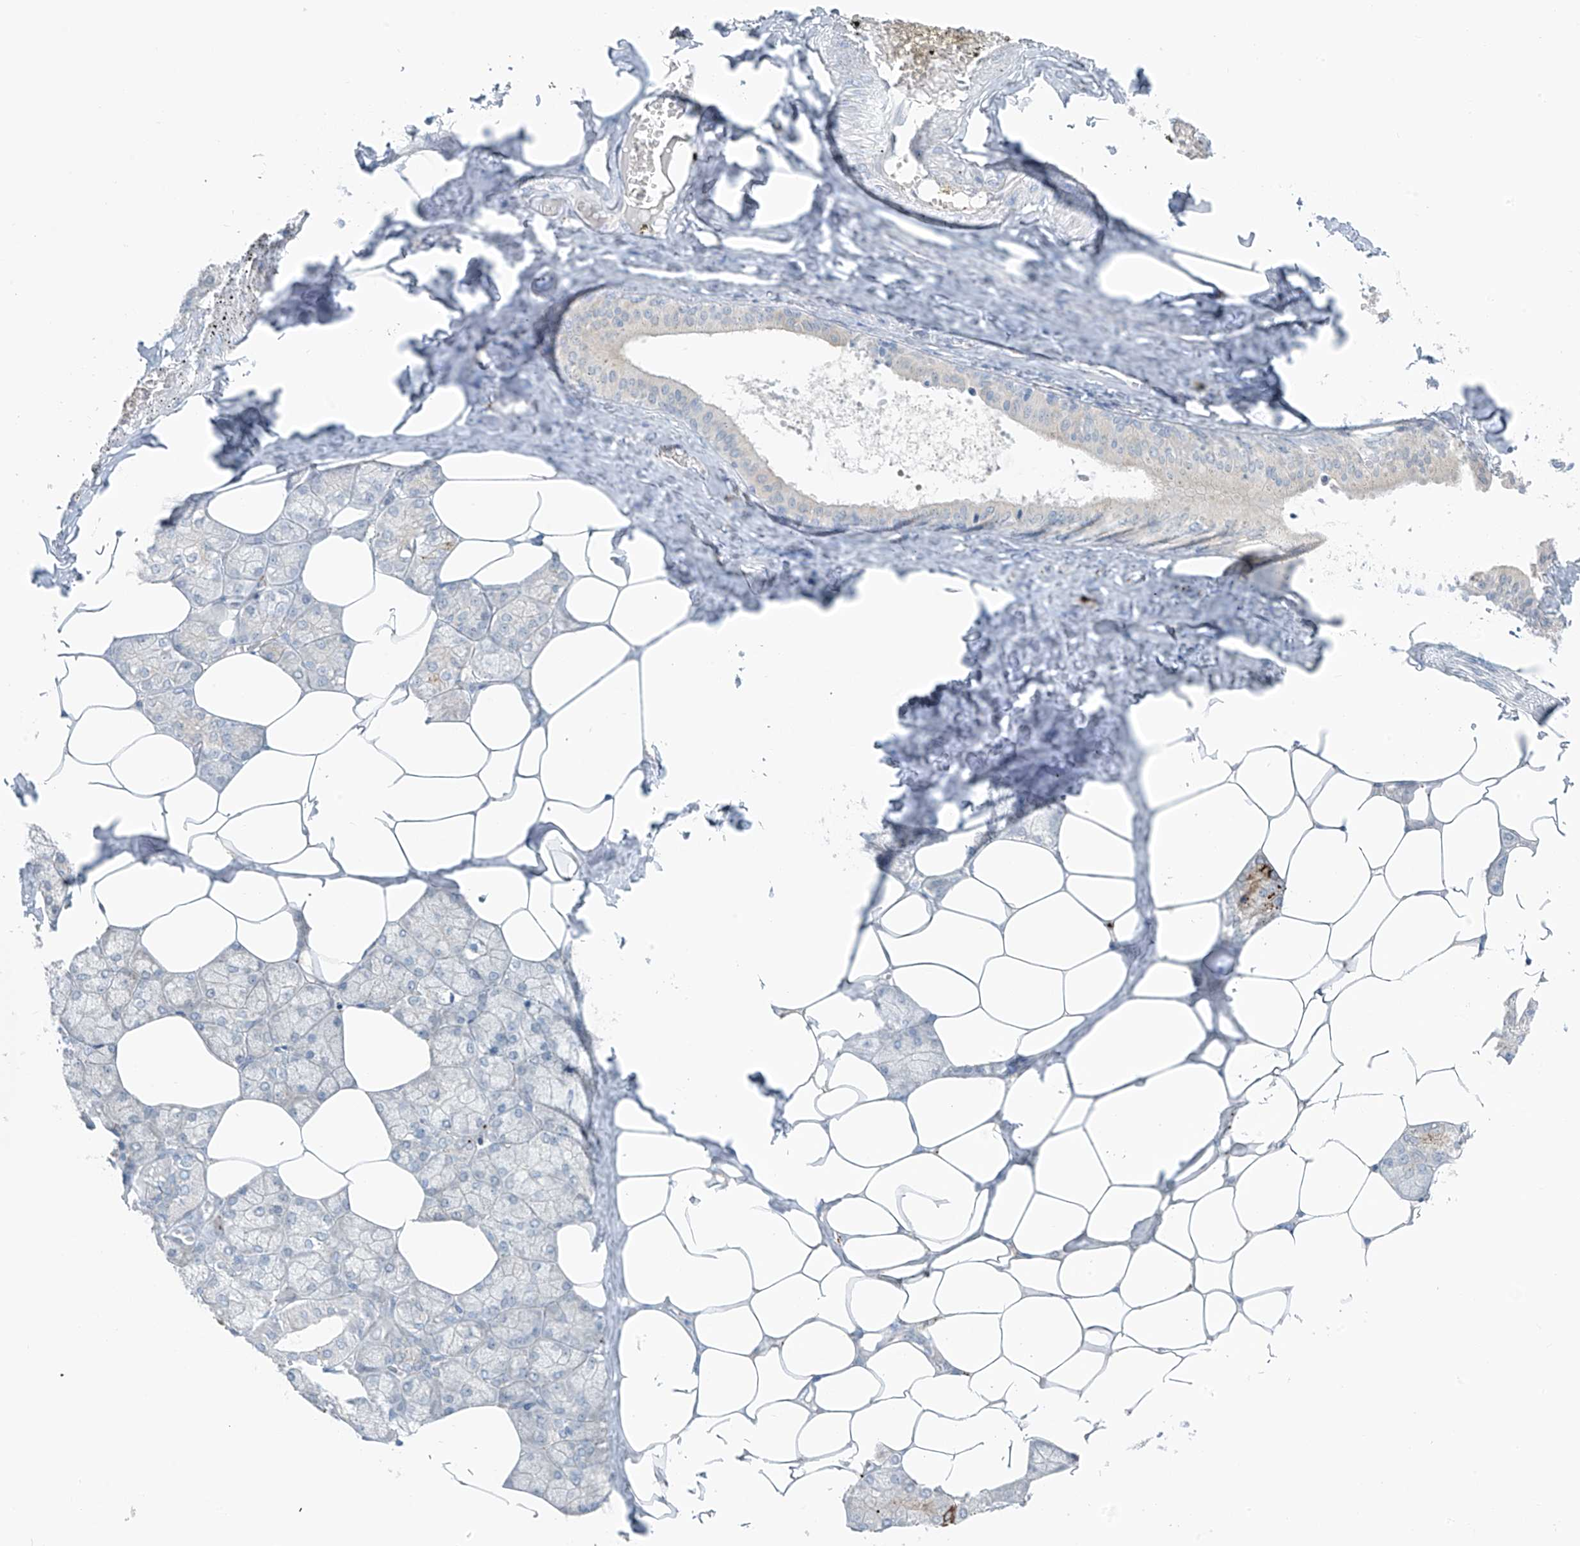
{"staining": {"intensity": "negative", "quantity": "none", "location": "none"}, "tissue": "salivary gland", "cell_type": "Glandular cells", "image_type": "normal", "snomed": [{"axis": "morphology", "description": "Normal tissue, NOS"}, {"axis": "topography", "description": "Salivary gland"}], "caption": "Immunohistochemistry (IHC) photomicrograph of normal salivary gland stained for a protein (brown), which demonstrates no staining in glandular cells.", "gene": "ZNF793", "patient": {"sex": "male", "age": 62}}